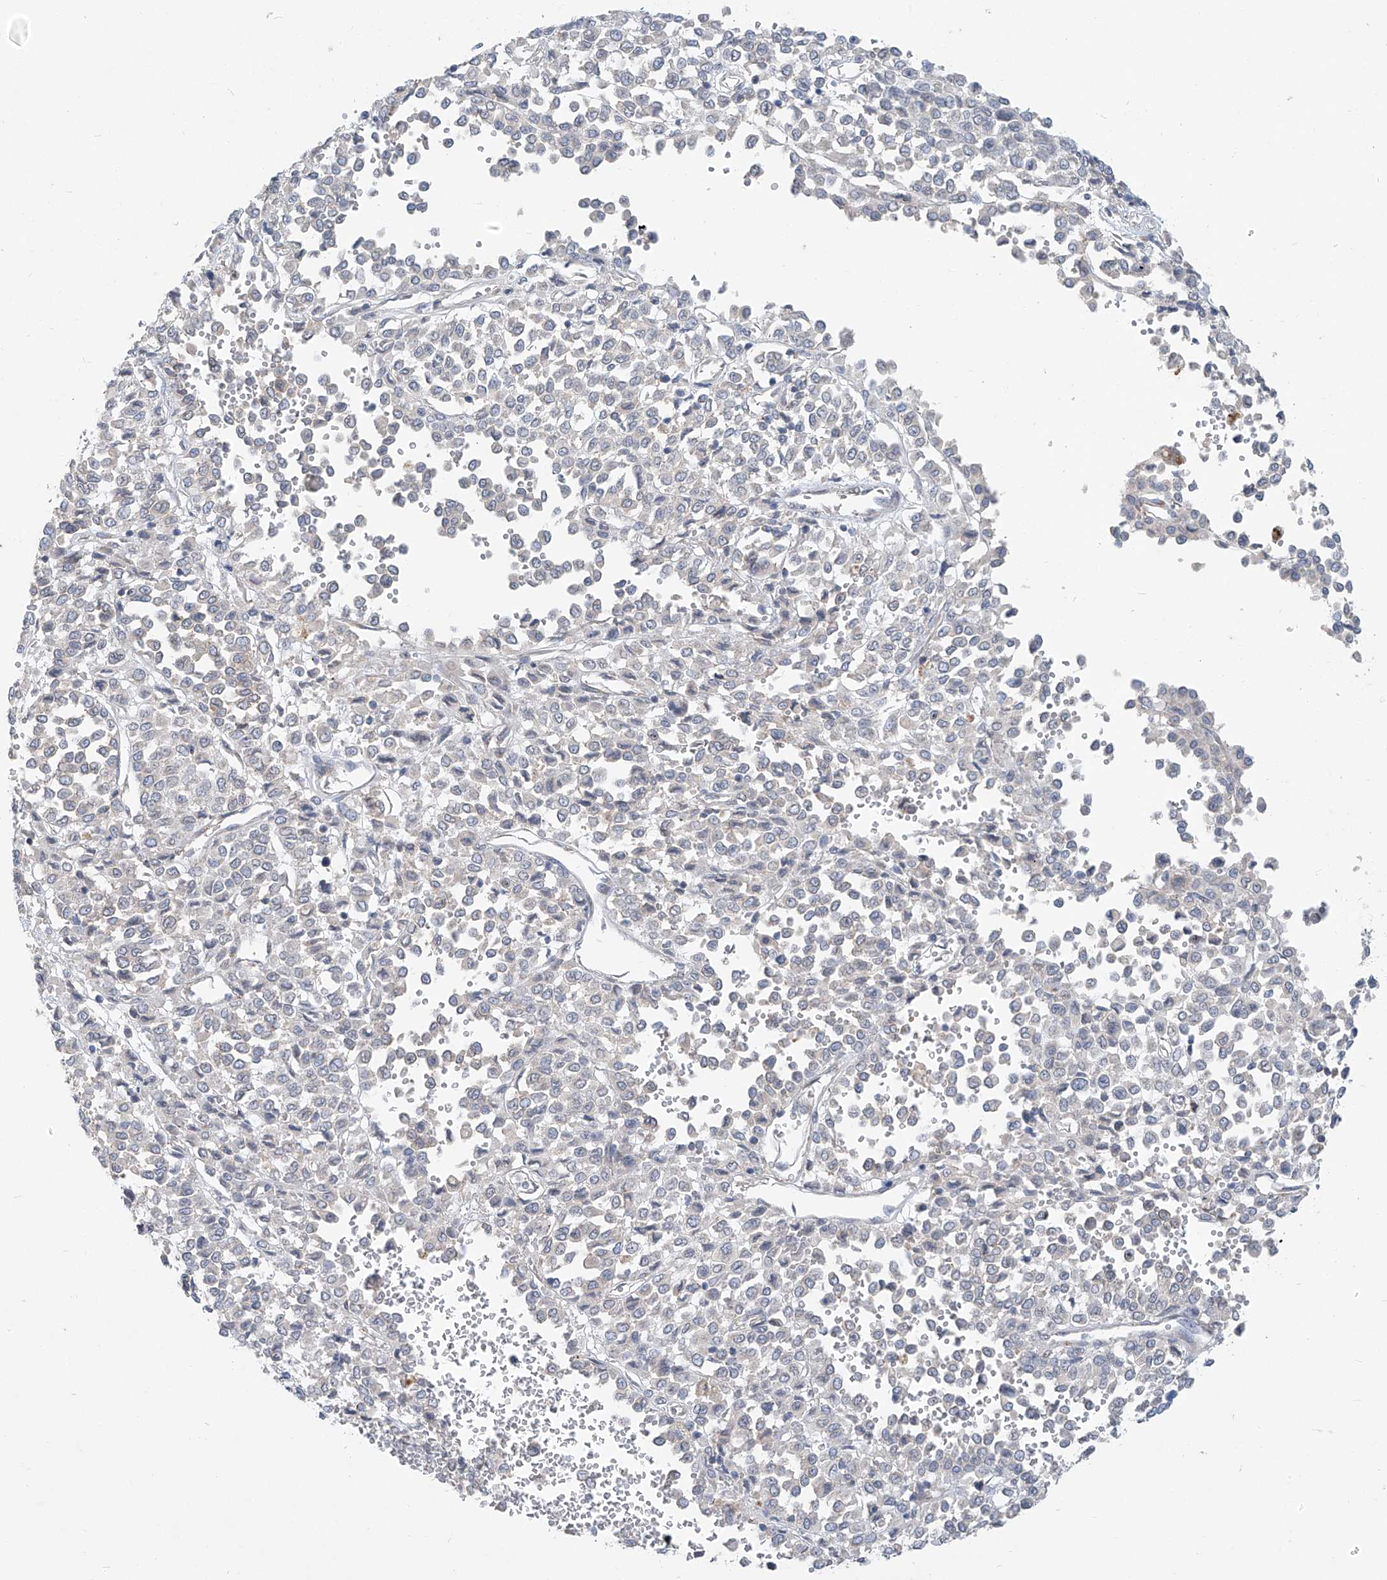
{"staining": {"intensity": "negative", "quantity": "none", "location": "none"}, "tissue": "melanoma", "cell_type": "Tumor cells", "image_type": "cancer", "snomed": [{"axis": "morphology", "description": "Malignant melanoma, Metastatic site"}, {"axis": "topography", "description": "Pancreas"}], "caption": "Melanoma was stained to show a protein in brown. There is no significant staining in tumor cells.", "gene": "KRTAP25-1", "patient": {"sex": "female", "age": 30}}